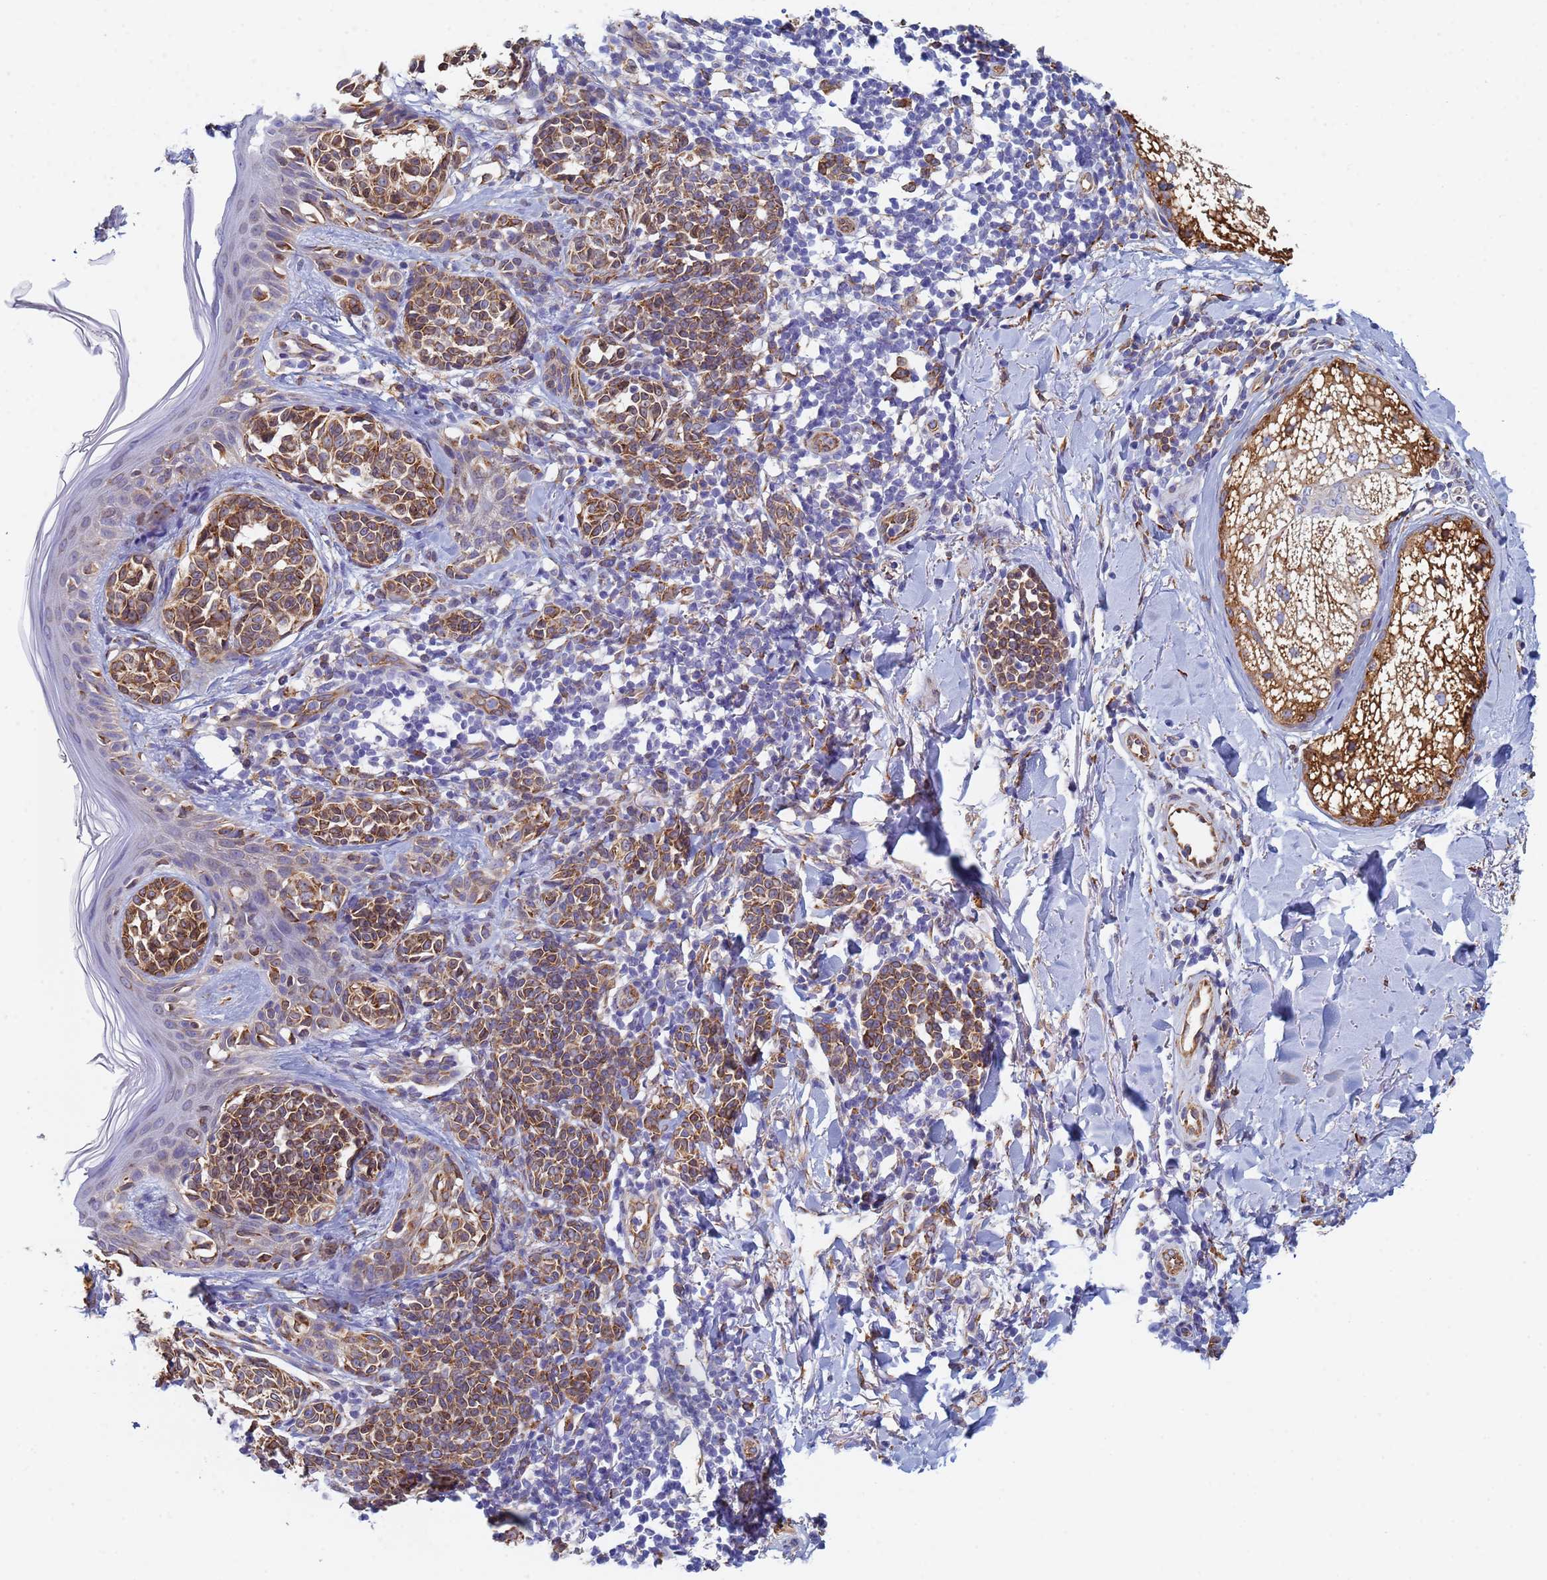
{"staining": {"intensity": "moderate", "quantity": ">75%", "location": "cytoplasmic/membranous"}, "tissue": "melanoma", "cell_type": "Tumor cells", "image_type": "cancer", "snomed": [{"axis": "morphology", "description": "Malignant melanoma, NOS"}, {"axis": "topography", "description": "Skin of upper extremity"}], "caption": "IHC photomicrograph of malignant melanoma stained for a protein (brown), which exhibits medium levels of moderate cytoplasmic/membranous staining in approximately >75% of tumor cells.", "gene": "GDAP2", "patient": {"sex": "male", "age": 40}}